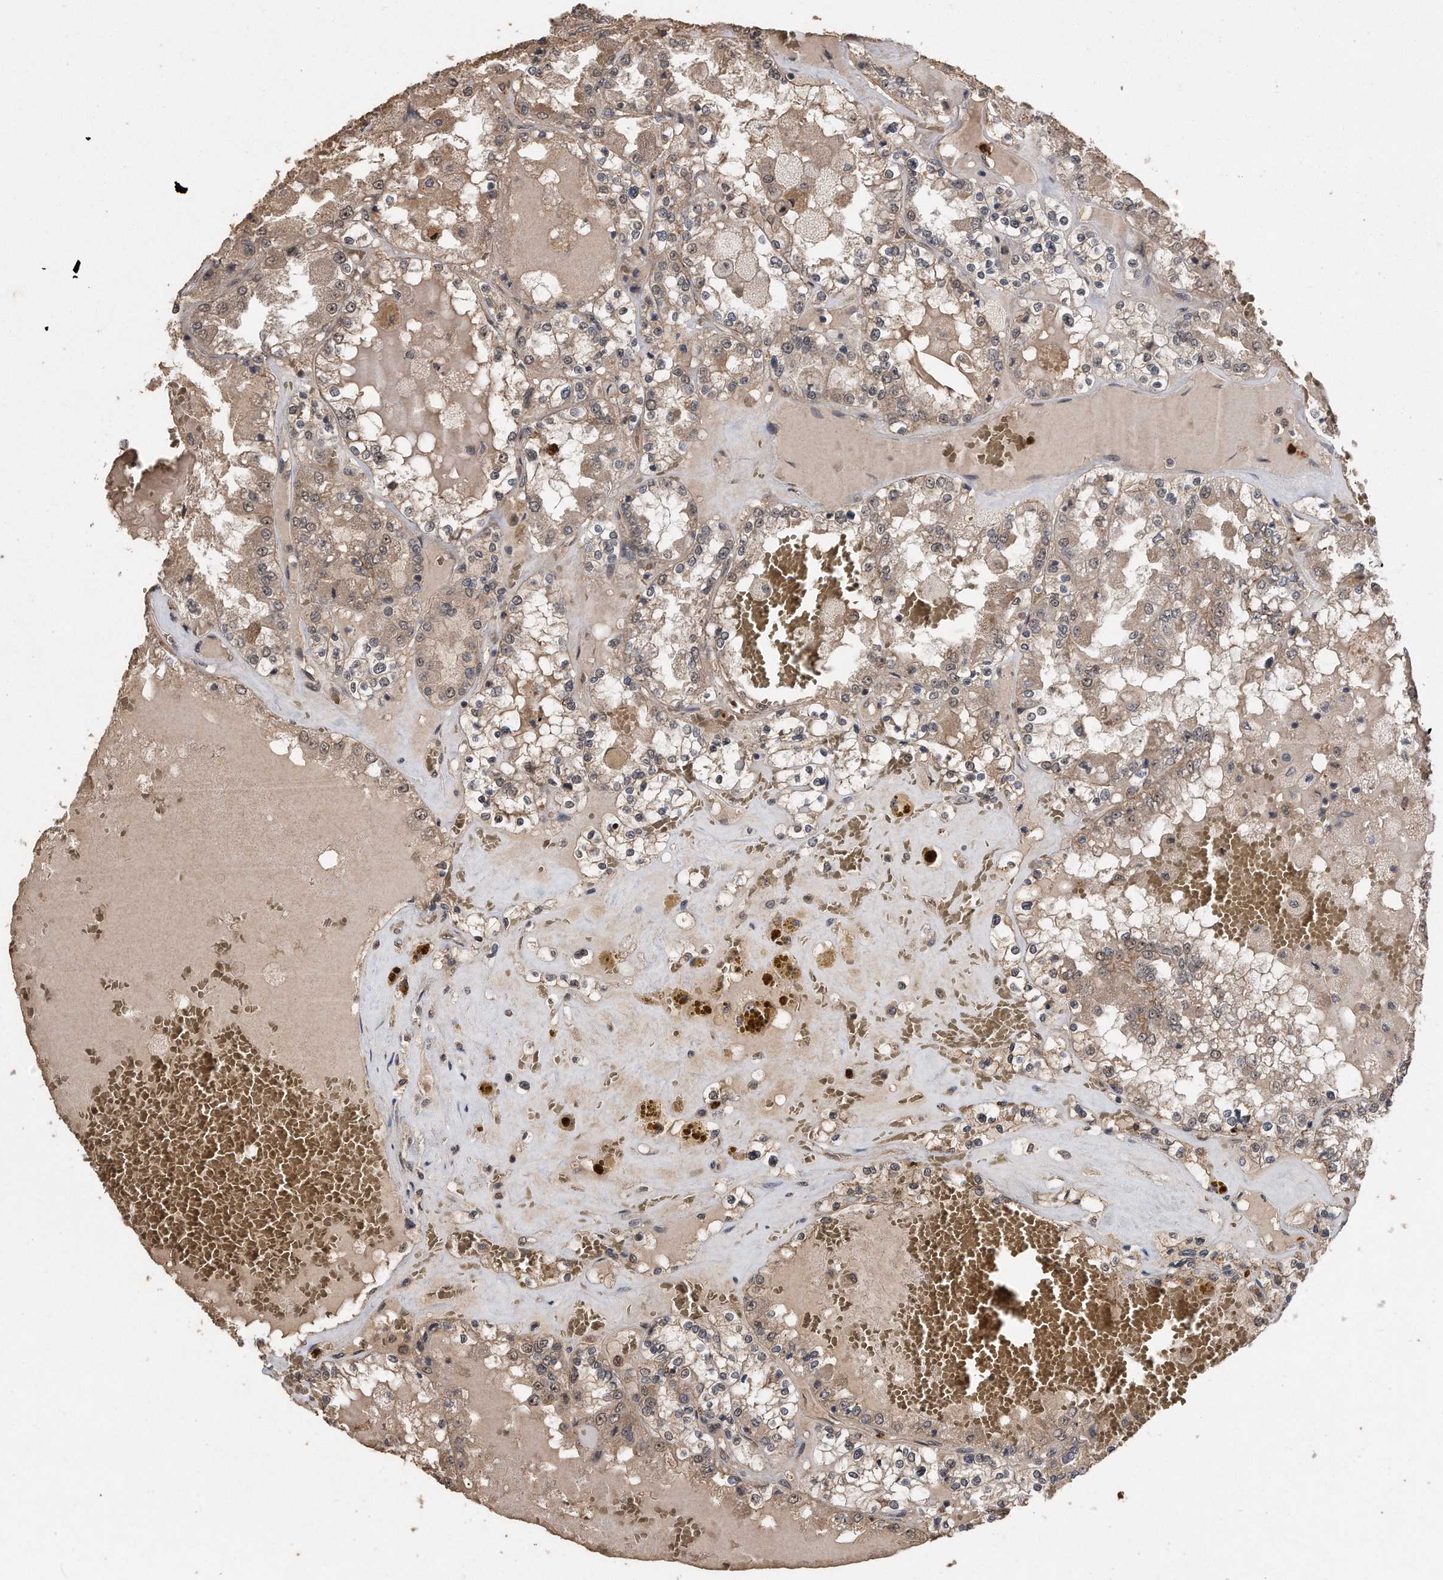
{"staining": {"intensity": "weak", "quantity": ">75%", "location": "cytoplasmic/membranous,nuclear"}, "tissue": "renal cancer", "cell_type": "Tumor cells", "image_type": "cancer", "snomed": [{"axis": "morphology", "description": "Adenocarcinoma, NOS"}, {"axis": "topography", "description": "Kidney"}], "caption": "Weak cytoplasmic/membranous and nuclear positivity is appreciated in about >75% of tumor cells in renal adenocarcinoma.", "gene": "PELO", "patient": {"sex": "female", "age": 56}}